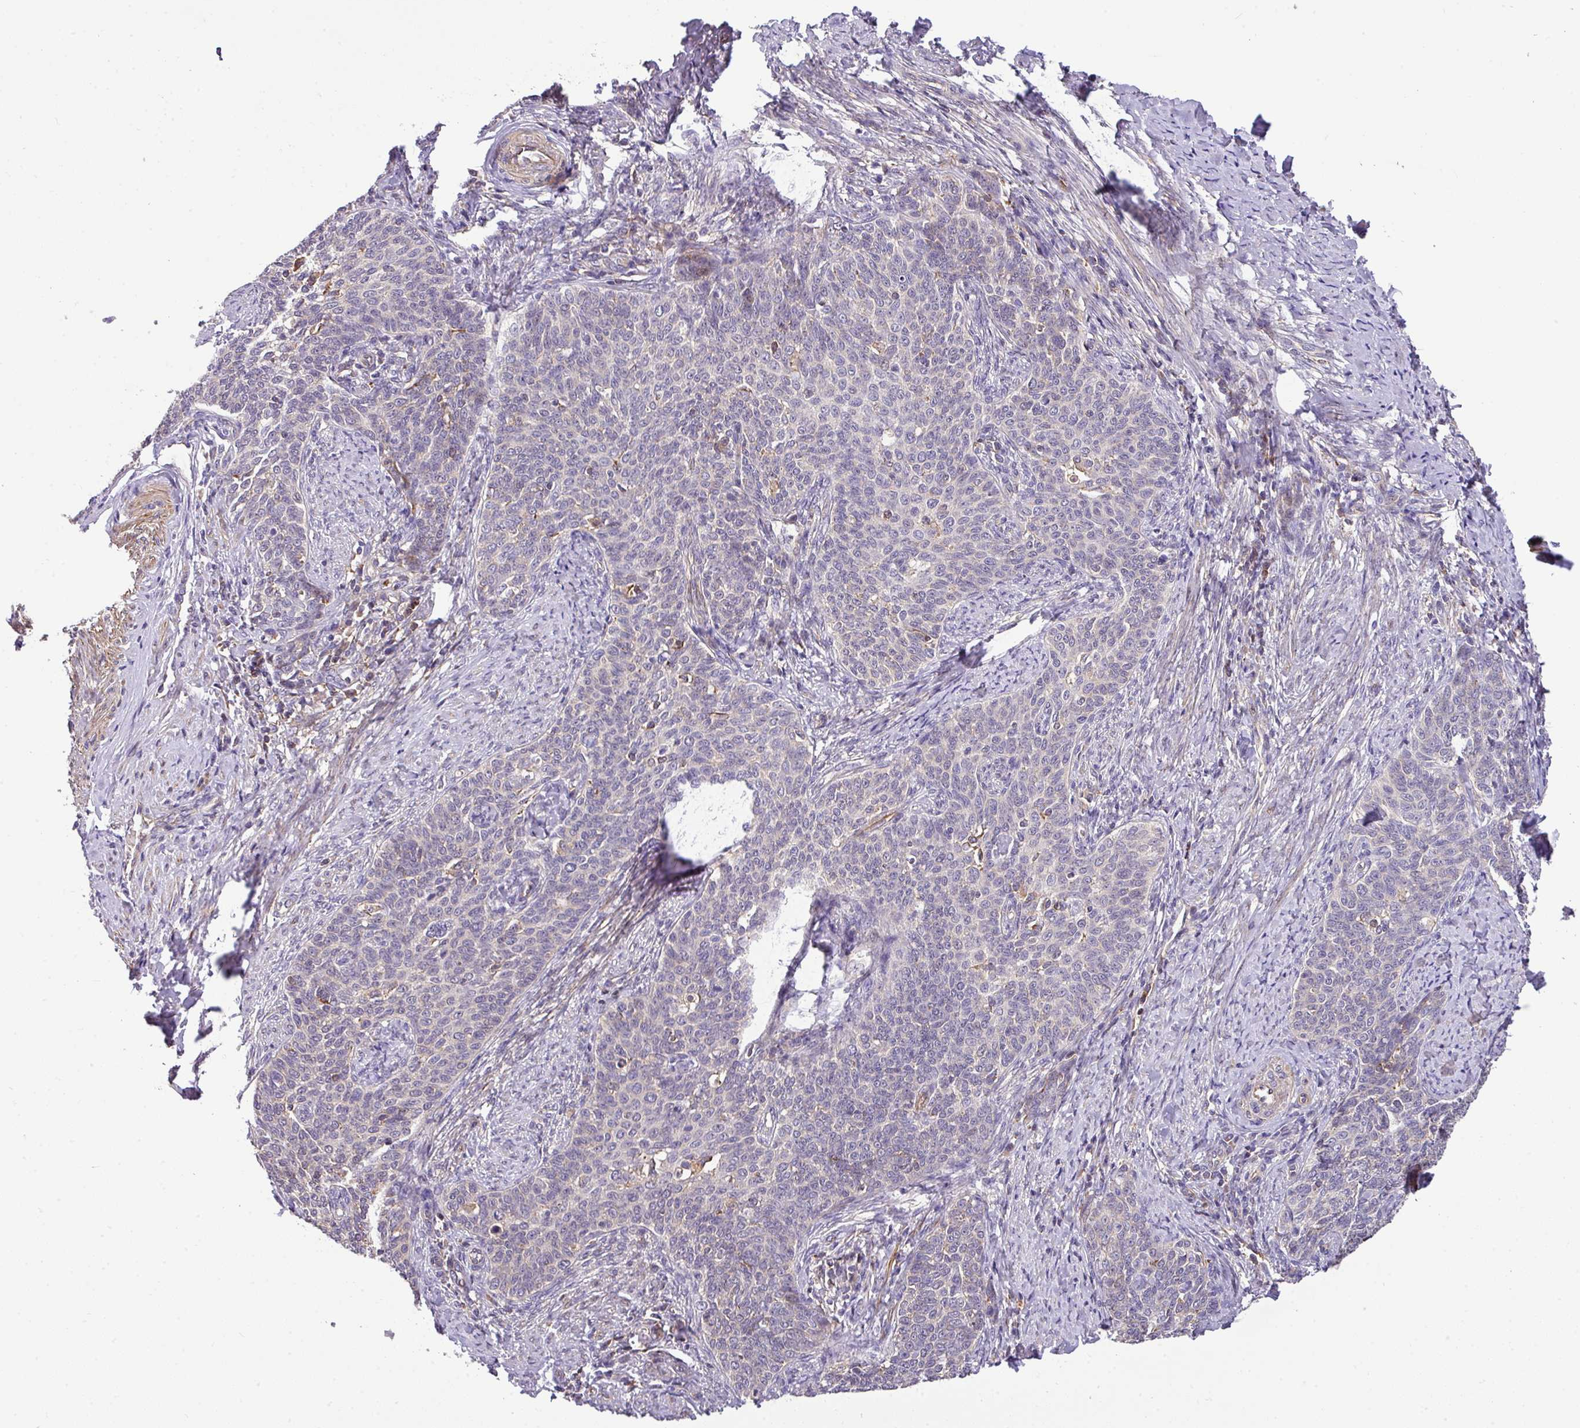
{"staining": {"intensity": "negative", "quantity": "none", "location": "none"}, "tissue": "cervical cancer", "cell_type": "Tumor cells", "image_type": "cancer", "snomed": [{"axis": "morphology", "description": "Squamous cell carcinoma, NOS"}, {"axis": "topography", "description": "Cervix"}], "caption": "A high-resolution histopathology image shows immunohistochemistry (IHC) staining of cervical squamous cell carcinoma, which reveals no significant expression in tumor cells.", "gene": "CASS4", "patient": {"sex": "female", "age": 39}}